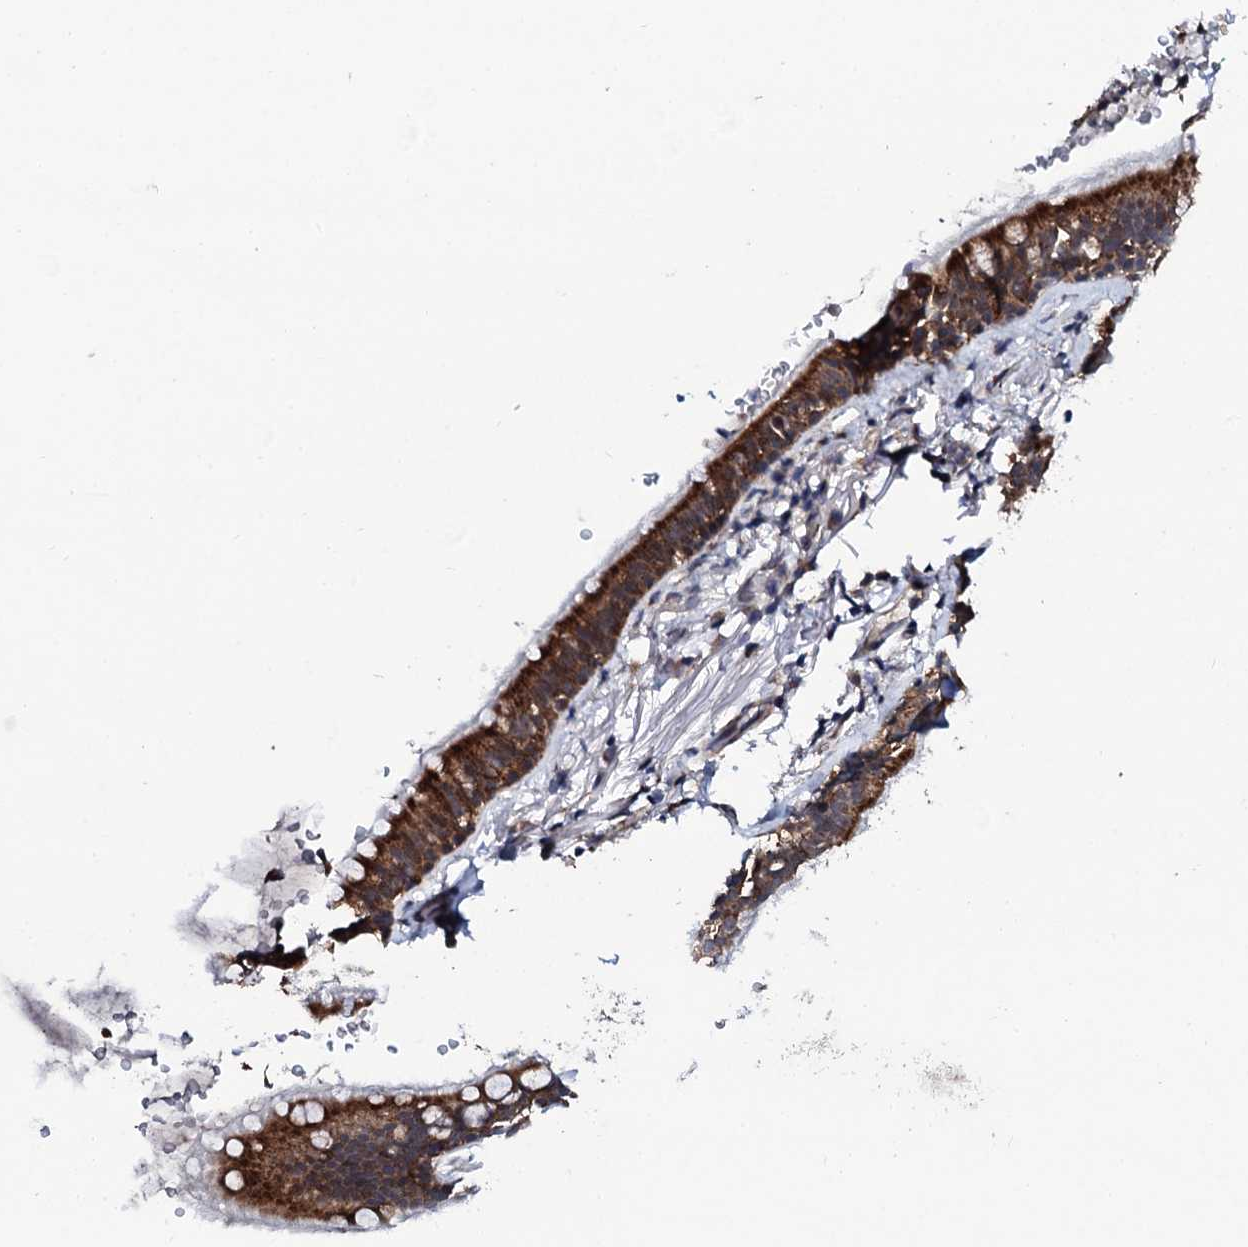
{"staining": {"intensity": "negative", "quantity": "none", "location": "none"}, "tissue": "adipose tissue", "cell_type": "Adipocytes", "image_type": "normal", "snomed": [{"axis": "morphology", "description": "Normal tissue, NOS"}, {"axis": "topography", "description": "Lymph node"}, {"axis": "topography", "description": "Bronchus"}], "caption": "DAB immunohistochemical staining of benign adipose tissue reveals no significant positivity in adipocytes.", "gene": "COG4", "patient": {"sex": "male", "age": 63}}